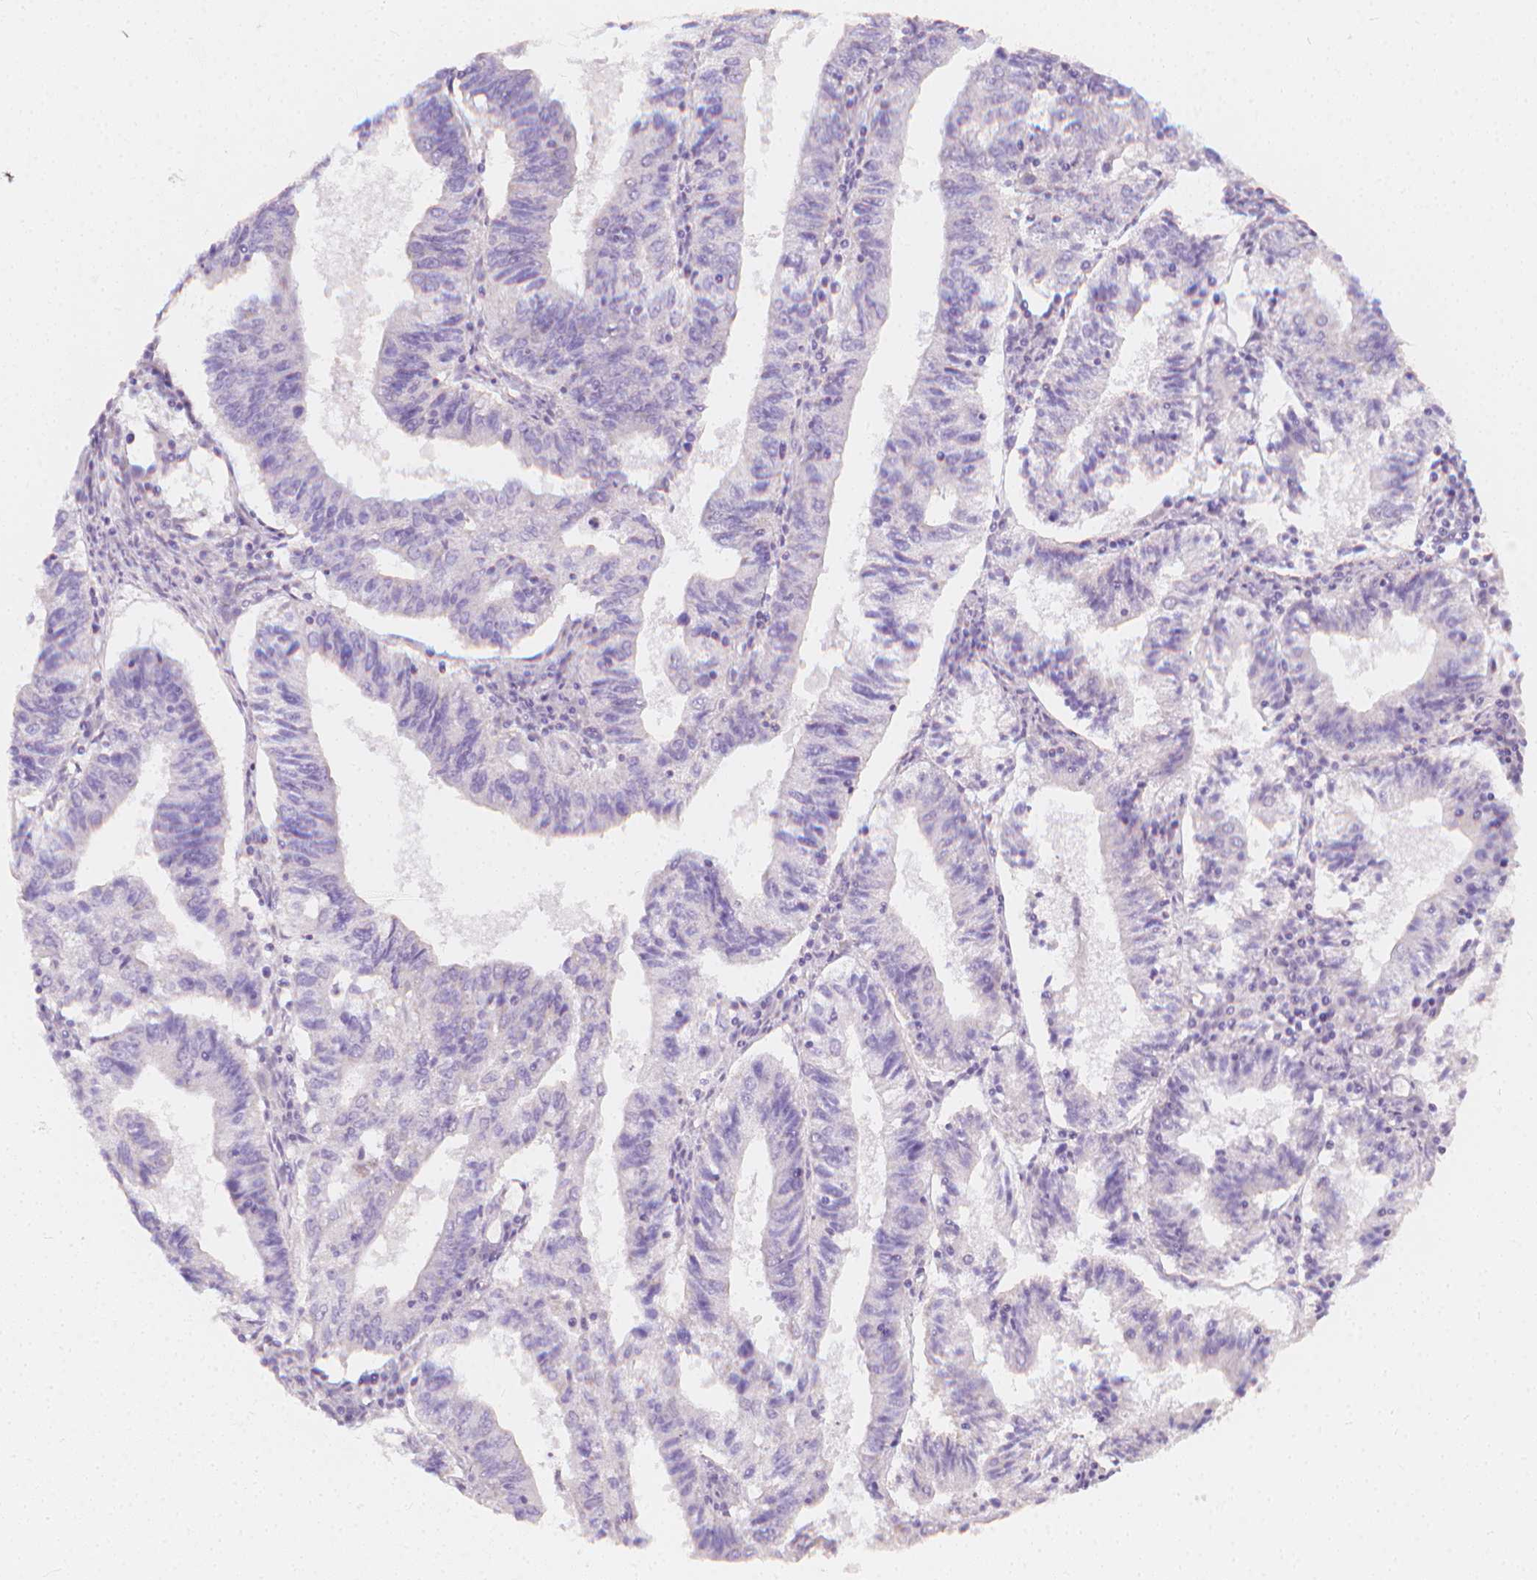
{"staining": {"intensity": "negative", "quantity": "none", "location": "none"}, "tissue": "endometrial cancer", "cell_type": "Tumor cells", "image_type": "cancer", "snomed": [{"axis": "morphology", "description": "Adenocarcinoma, NOS"}, {"axis": "topography", "description": "Endometrium"}], "caption": "Immunohistochemical staining of human endometrial adenocarcinoma reveals no significant positivity in tumor cells.", "gene": "RBFOX1", "patient": {"sex": "female", "age": 82}}